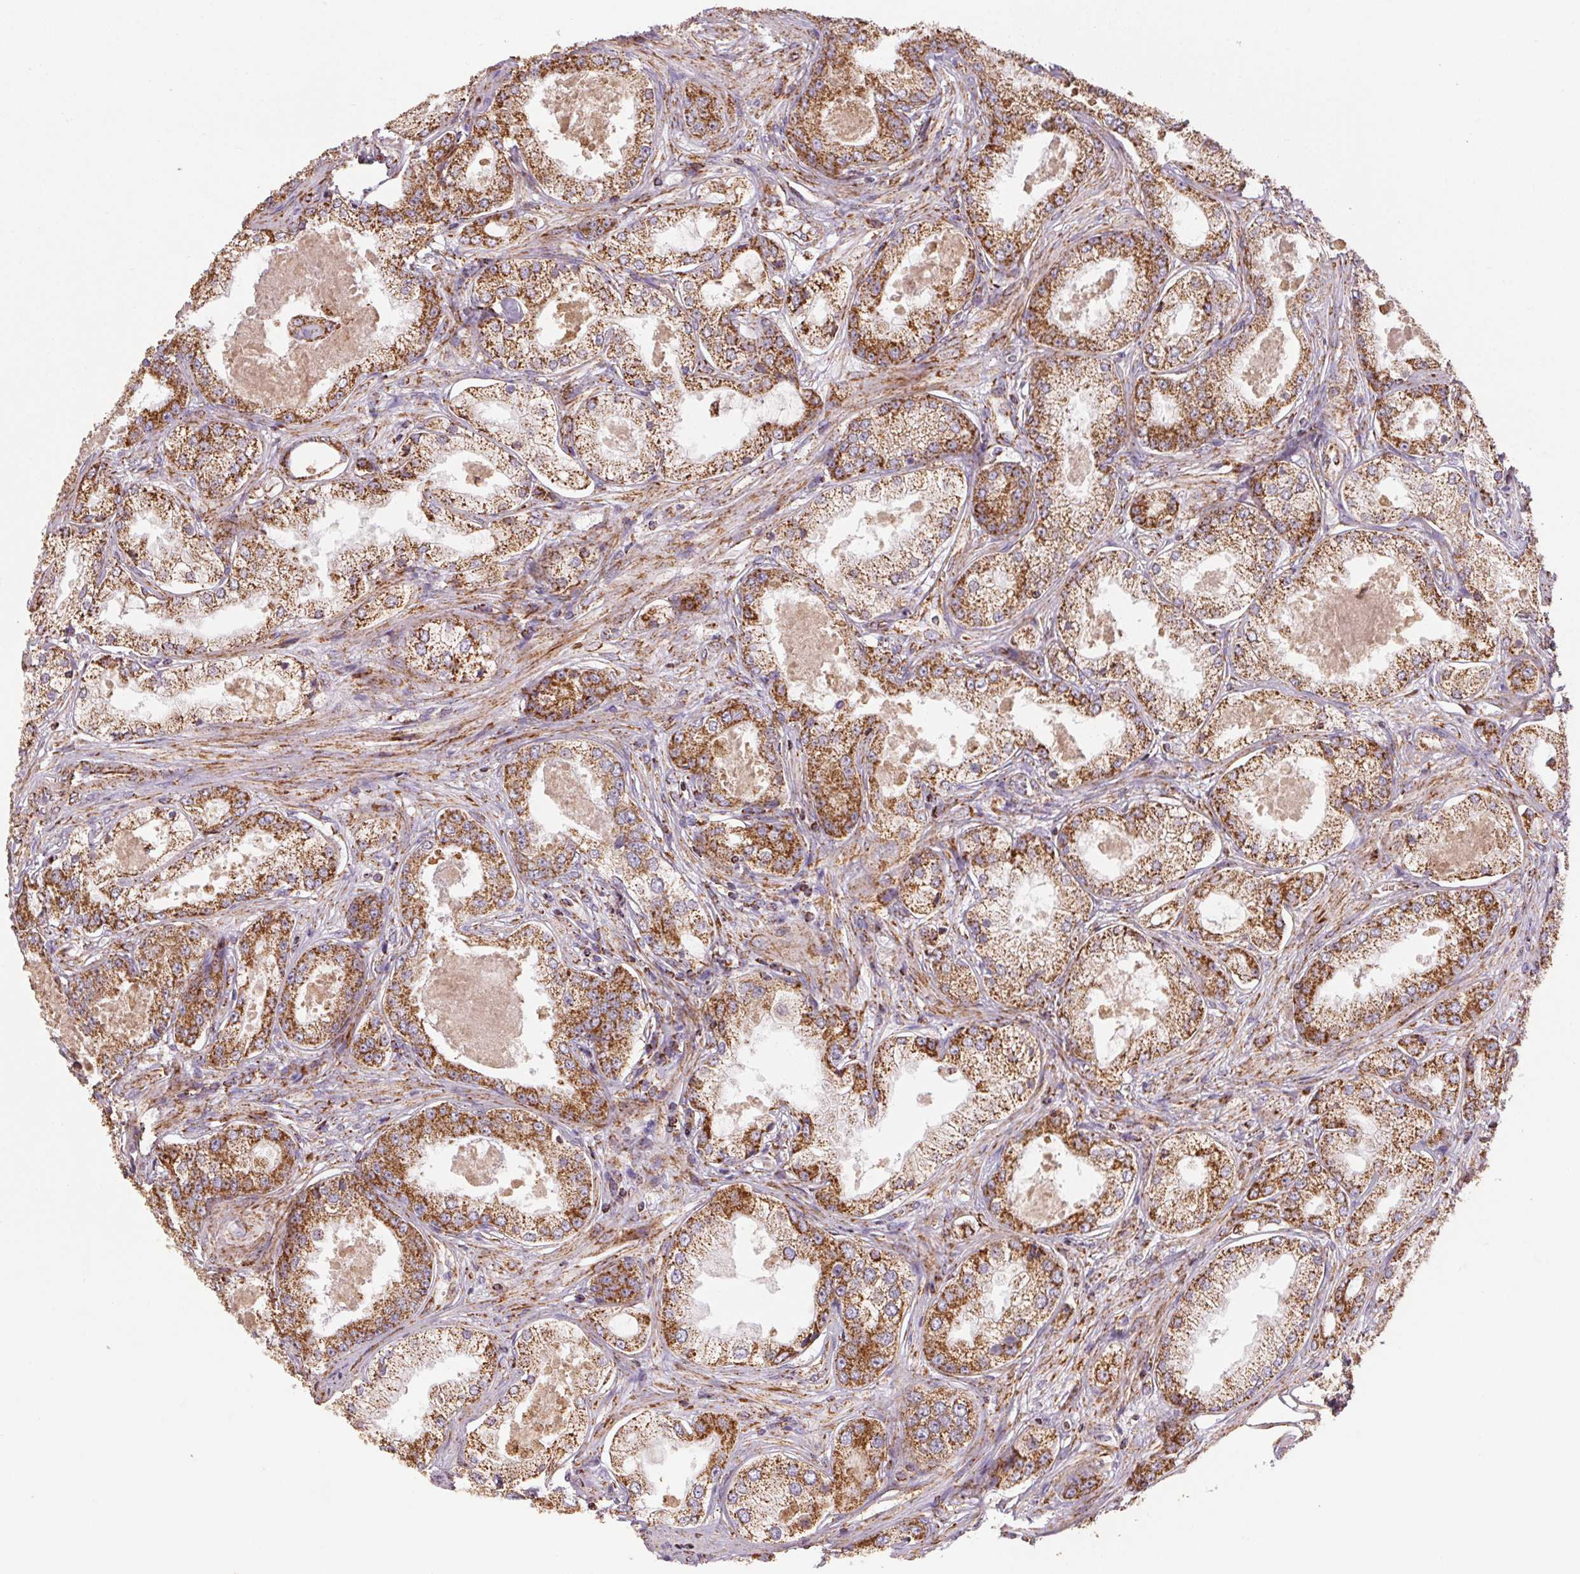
{"staining": {"intensity": "strong", "quantity": ">75%", "location": "cytoplasmic/membranous"}, "tissue": "prostate cancer", "cell_type": "Tumor cells", "image_type": "cancer", "snomed": [{"axis": "morphology", "description": "Adenocarcinoma, Low grade"}, {"axis": "topography", "description": "Prostate"}], "caption": "Protein expression analysis of human prostate adenocarcinoma (low-grade) reveals strong cytoplasmic/membranous positivity in approximately >75% of tumor cells. The staining is performed using DAB brown chromogen to label protein expression. The nuclei are counter-stained blue using hematoxylin.", "gene": "NDUFS2", "patient": {"sex": "male", "age": 68}}